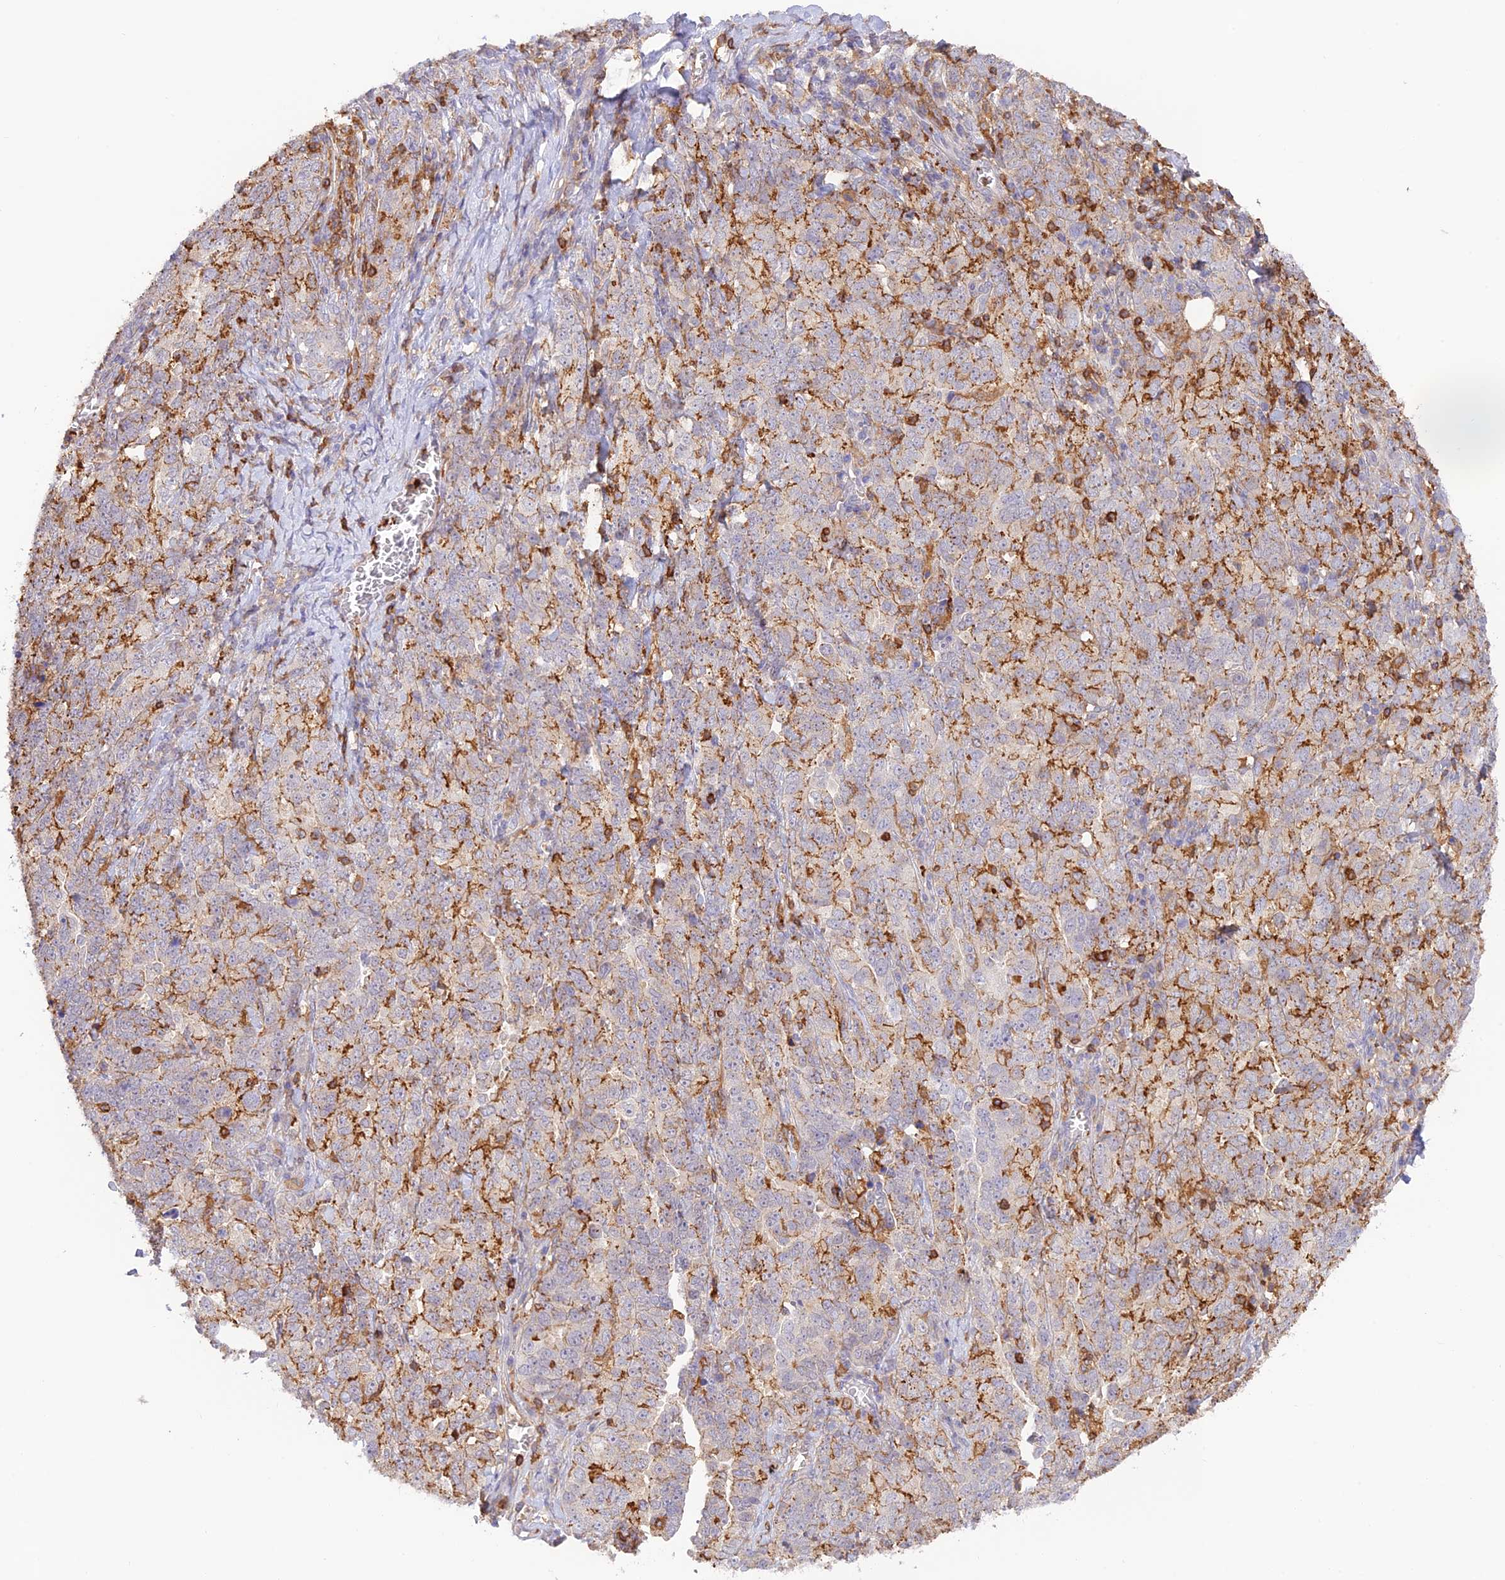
{"staining": {"intensity": "strong", "quantity": "25%-75%", "location": "cytoplasmic/membranous"}, "tissue": "ovarian cancer", "cell_type": "Tumor cells", "image_type": "cancer", "snomed": [{"axis": "morphology", "description": "Carcinoma, endometroid"}, {"axis": "topography", "description": "Ovary"}], "caption": "Tumor cells show strong cytoplasmic/membranous positivity in approximately 25%-75% of cells in ovarian cancer (endometroid carcinoma). The staining was performed using DAB, with brown indicating positive protein expression. Nuclei are stained blue with hematoxylin.", "gene": "DENND1C", "patient": {"sex": "female", "age": 62}}